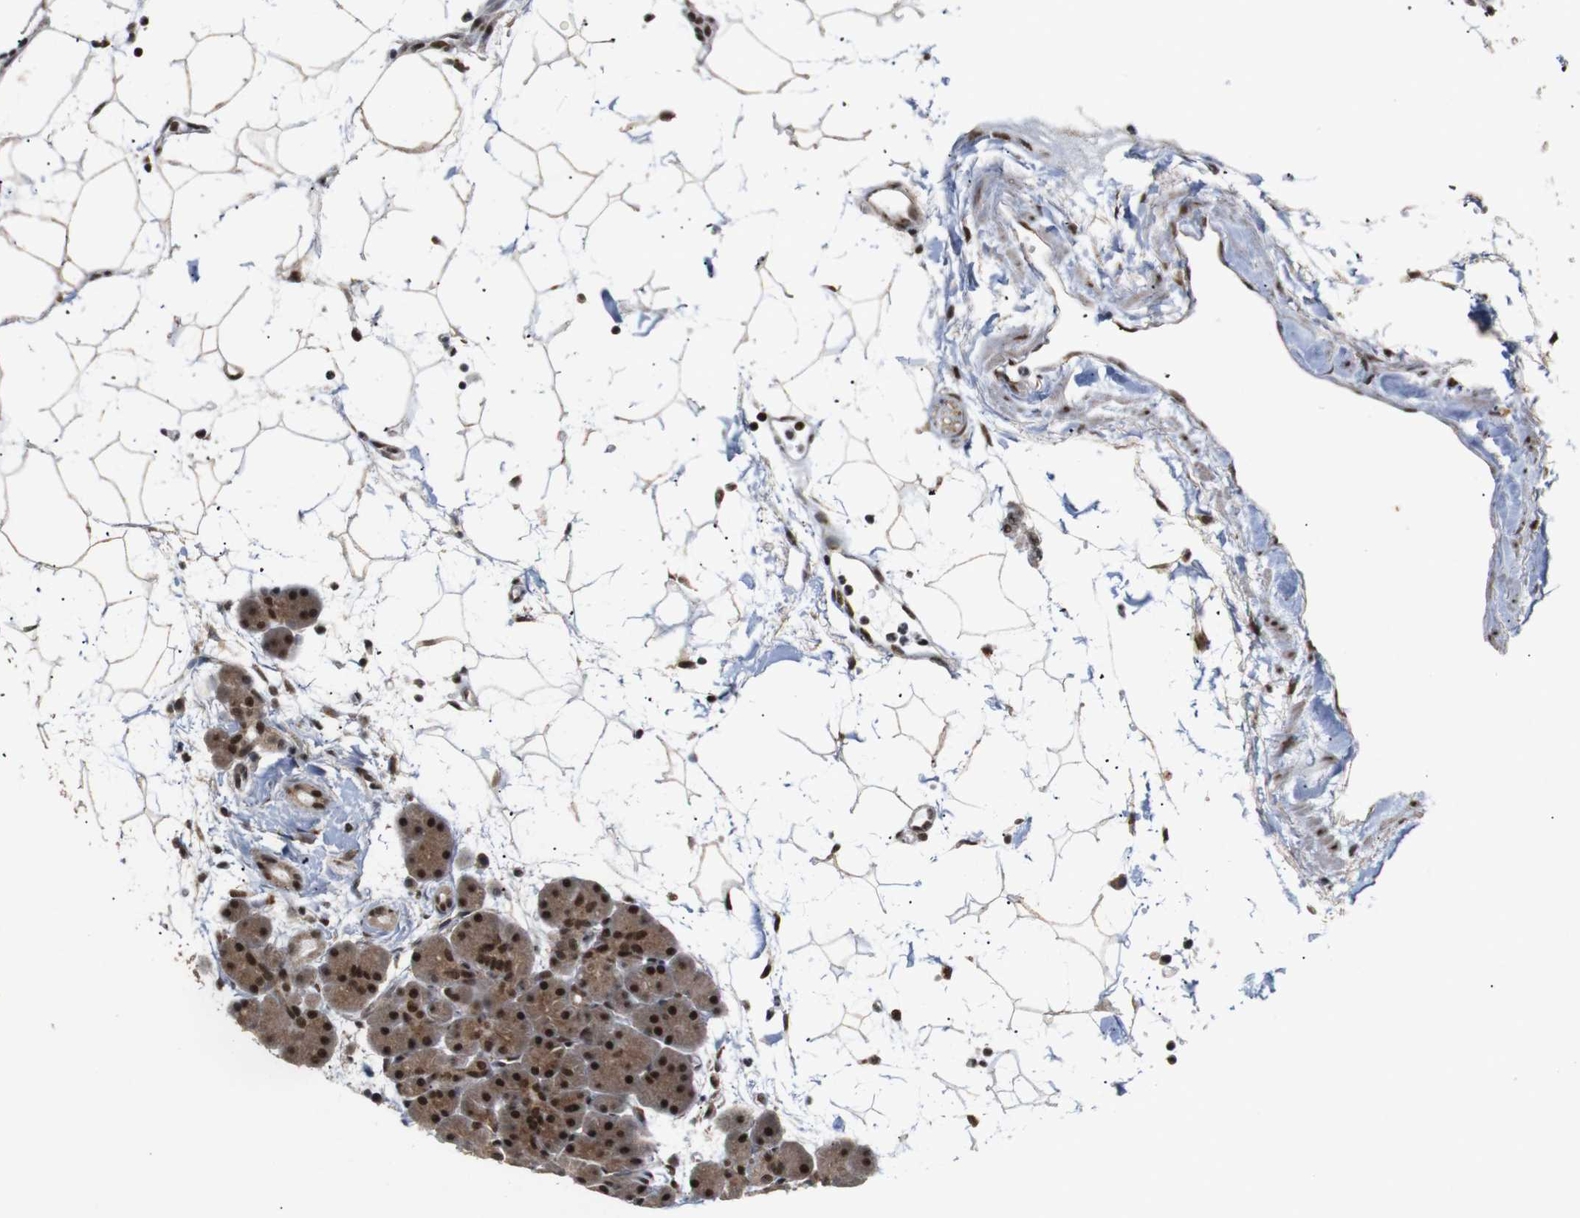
{"staining": {"intensity": "moderate", "quantity": ">75%", "location": "cytoplasmic/membranous,nuclear"}, "tissue": "pancreas", "cell_type": "Exocrine glandular cells", "image_type": "normal", "snomed": [{"axis": "morphology", "description": "Normal tissue, NOS"}, {"axis": "topography", "description": "Pancreas"}], "caption": "There is medium levels of moderate cytoplasmic/membranous,nuclear positivity in exocrine glandular cells of unremarkable pancreas, as demonstrated by immunohistochemical staining (brown color).", "gene": "PYM1", "patient": {"sex": "male", "age": 66}}